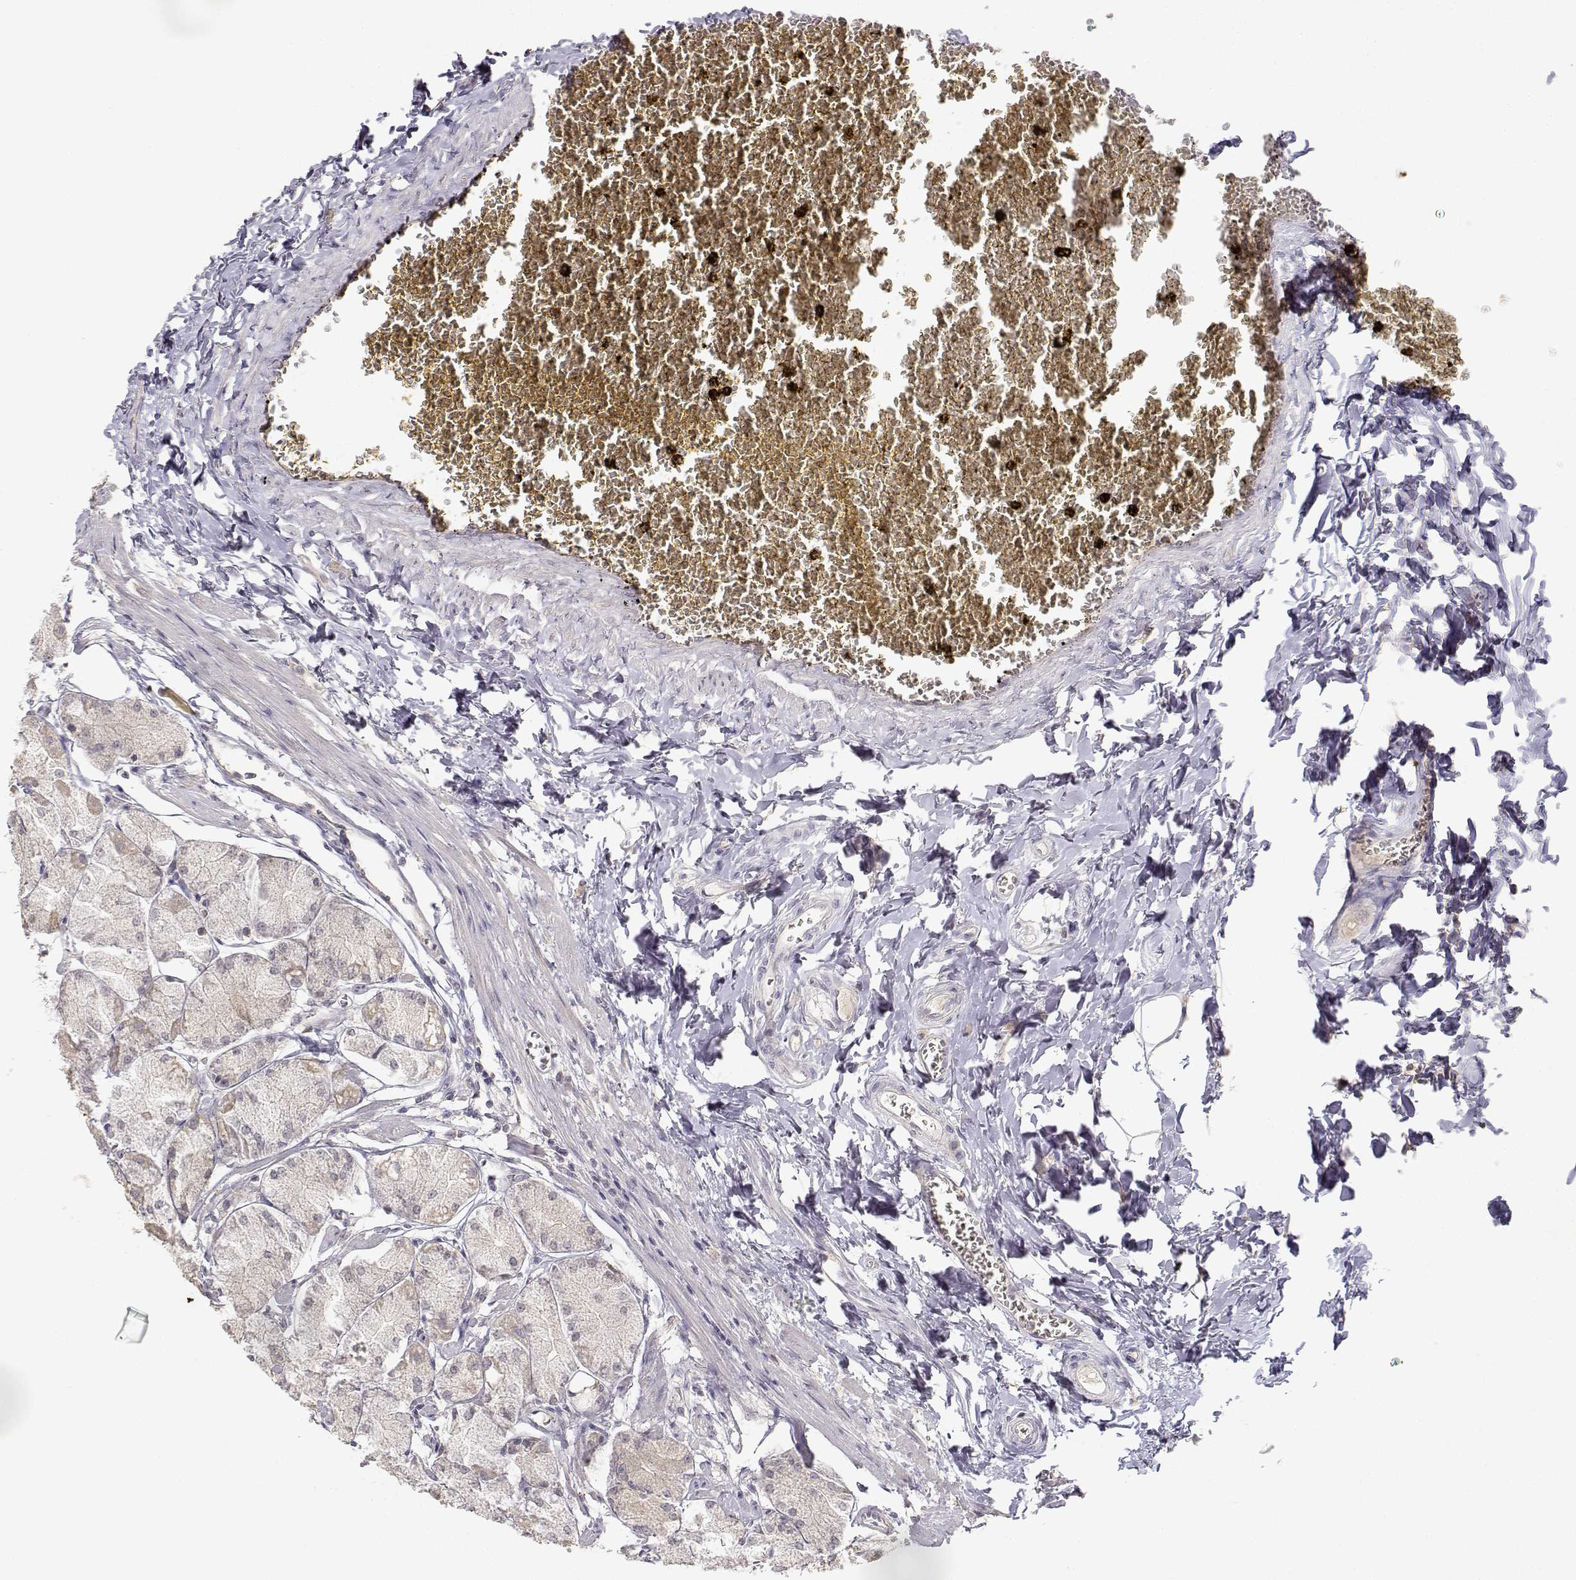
{"staining": {"intensity": "weak", "quantity": ">75%", "location": "cytoplasmic/membranous"}, "tissue": "stomach", "cell_type": "Glandular cells", "image_type": "normal", "snomed": [{"axis": "morphology", "description": "Normal tissue, NOS"}, {"axis": "topography", "description": "Stomach, upper"}], "caption": "Glandular cells display low levels of weak cytoplasmic/membranous expression in about >75% of cells in normal human stomach.", "gene": "RAD51", "patient": {"sex": "male", "age": 60}}